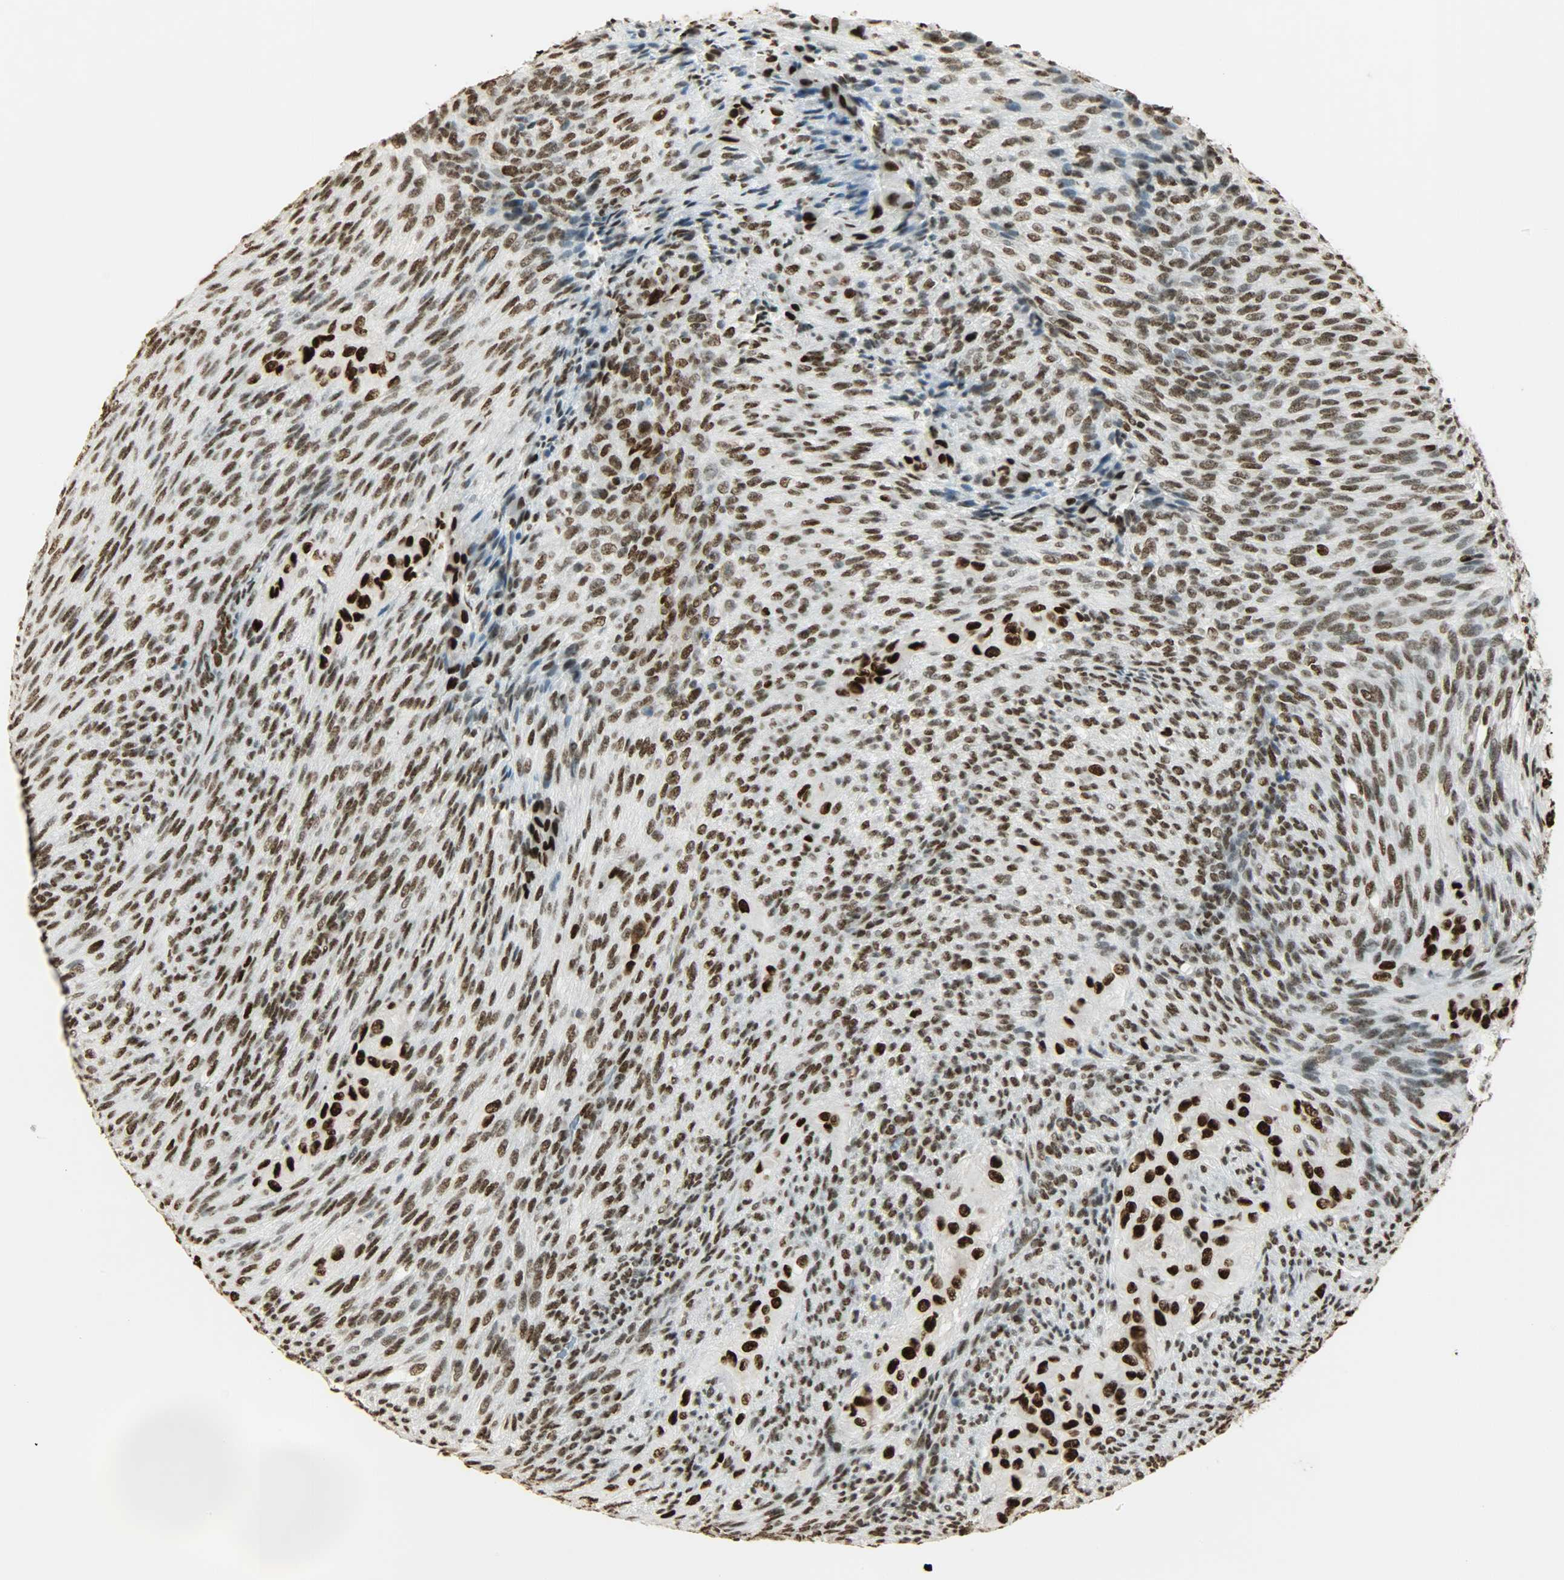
{"staining": {"intensity": "strong", "quantity": ">75%", "location": "nuclear"}, "tissue": "glioma", "cell_type": "Tumor cells", "image_type": "cancer", "snomed": [{"axis": "morphology", "description": "Glioma, malignant, High grade"}, {"axis": "topography", "description": "Cerebral cortex"}], "caption": "Human malignant high-grade glioma stained with a protein marker displays strong staining in tumor cells.", "gene": "MYEF2", "patient": {"sex": "female", "age": 55}}